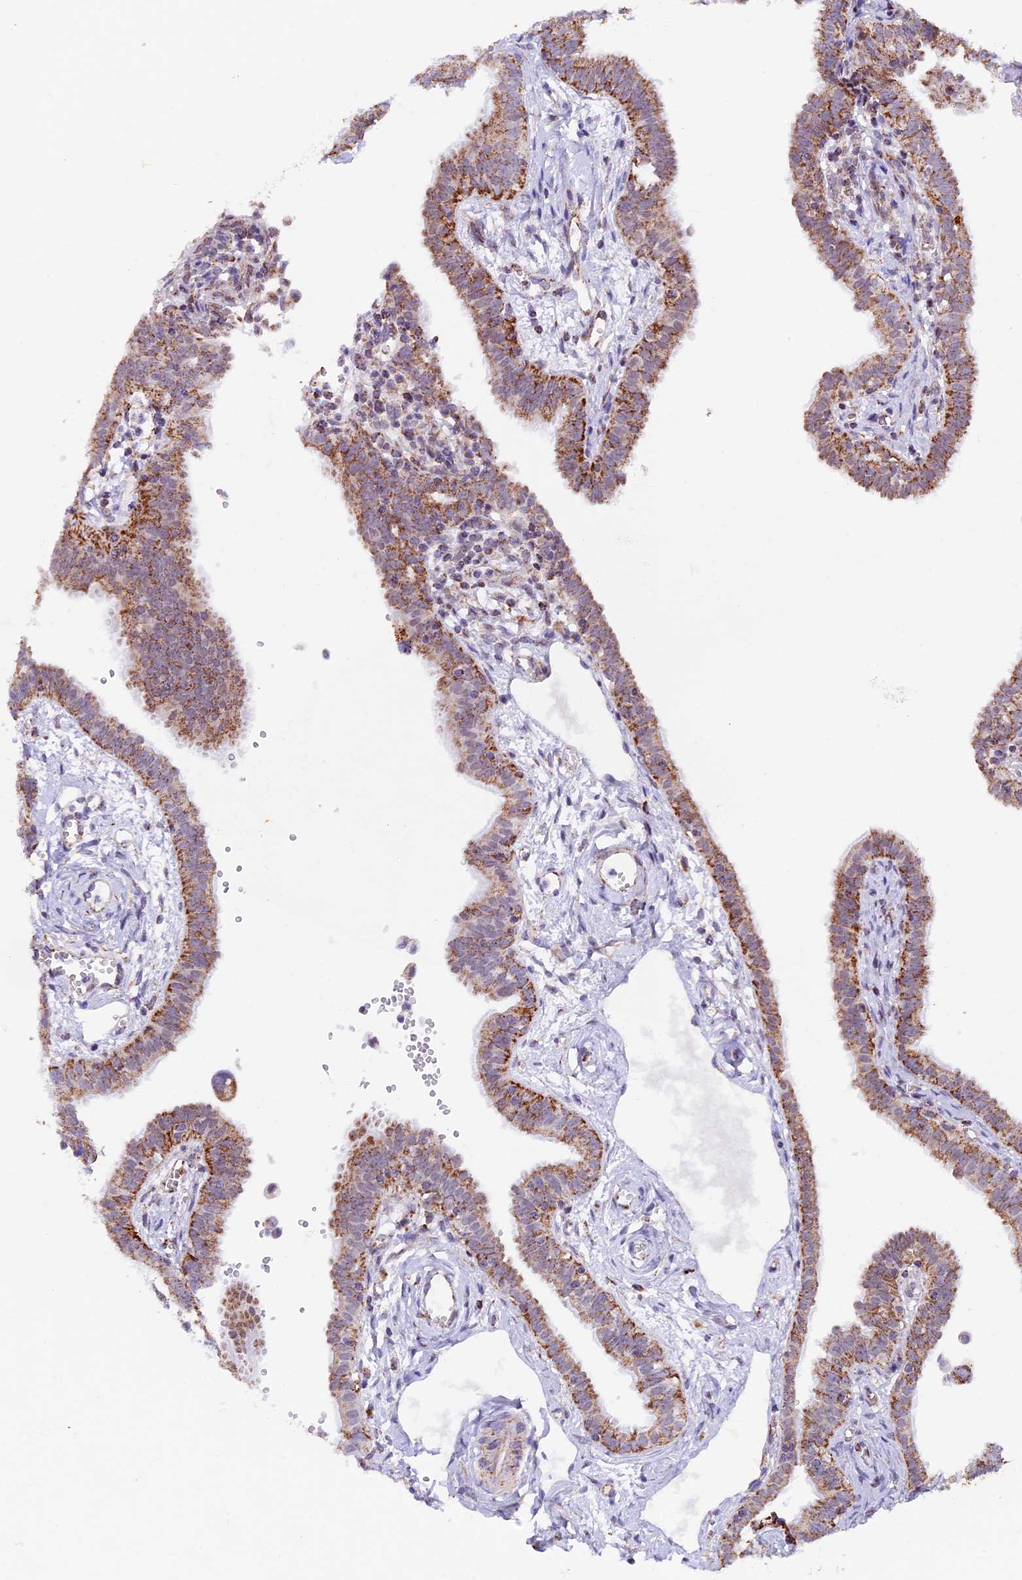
{"staining": {"intensity": "moderate", "quantity": ">75%", "location": "cytoplasmic/membranous"}, "tissue": "fallopian tube", "cell_type": "Glandular cells", "image_type": "normal", "snomed": [{"axis": "morphology", "description": "Normal tissue, NOS"}, {"axis": "morphology", "description": "Carcinoma, NOS"}, {"axis": "topography", "description": "Fallopian tube"}, {"axis": "topography", "description": "Ovary"}], "caption": "This is a photomicrograph of immunohistochemistry staining of normal fallopian tube, which shows moderate expression in the cytoplasmic/membranous of glandular cells.", "gene": "TFAM", "patient": {"sex": "female", "age": 59}}